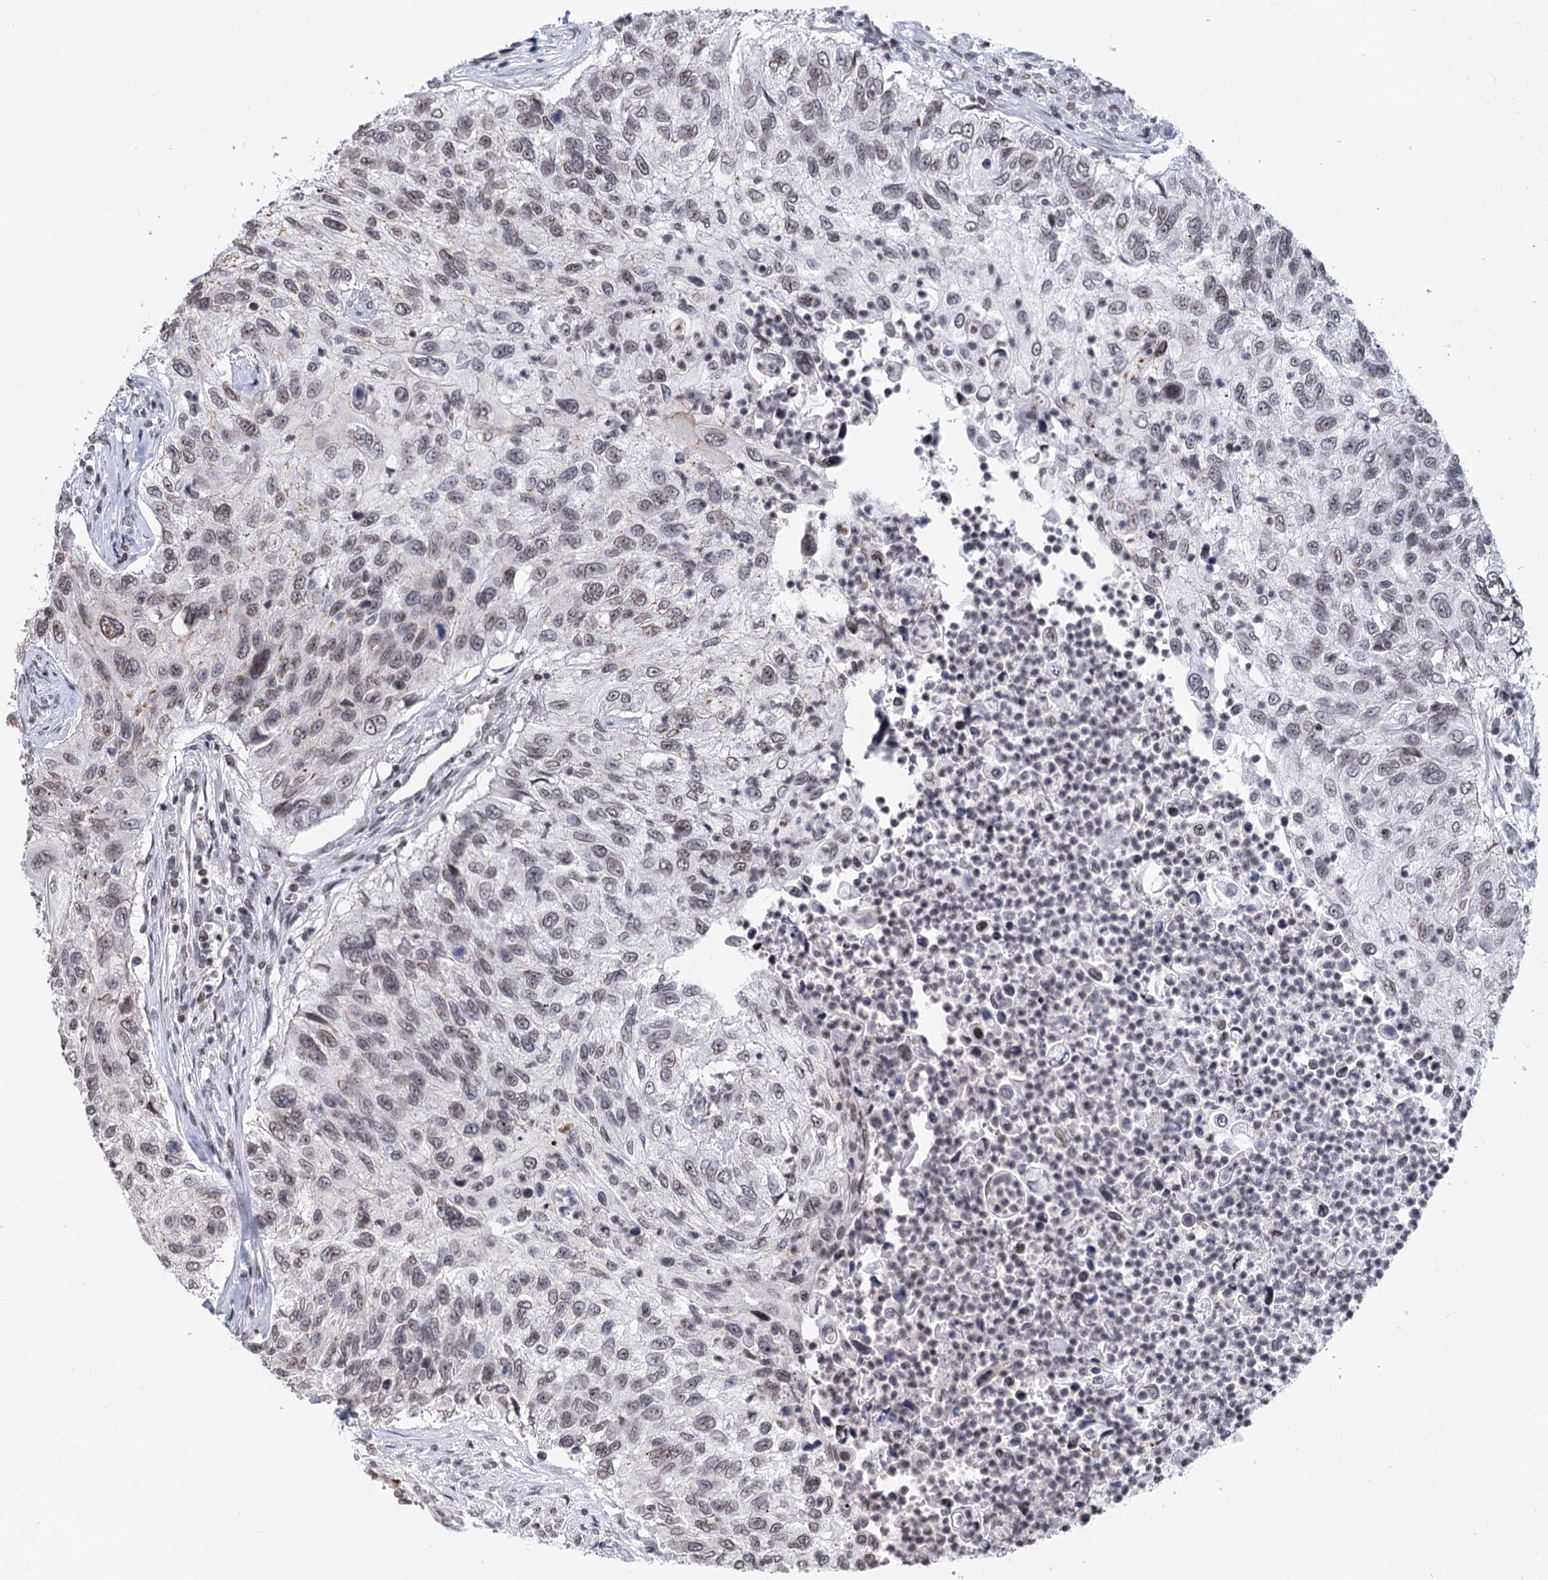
{"staining": {"intensity": "weak", "quantity": "25%-75%", "location": "nuclear"}, "tissue": "urothelial cancer", "cell_type": "Tumor cells", "image_type": "cancer", "snomed": [{"axis": "morphology", "description": "Urothelial carcinoma, High grade"}, {"axis": "topography", "description": "Urinary bladder"}], "caption": "Human urothelial cancer stained with a brown dye reveals weak nuclear positive expression in about 25%-75% of tumor cells.", "gene": "CCDC77", "patient": {"sex": "female", "age": 60}}